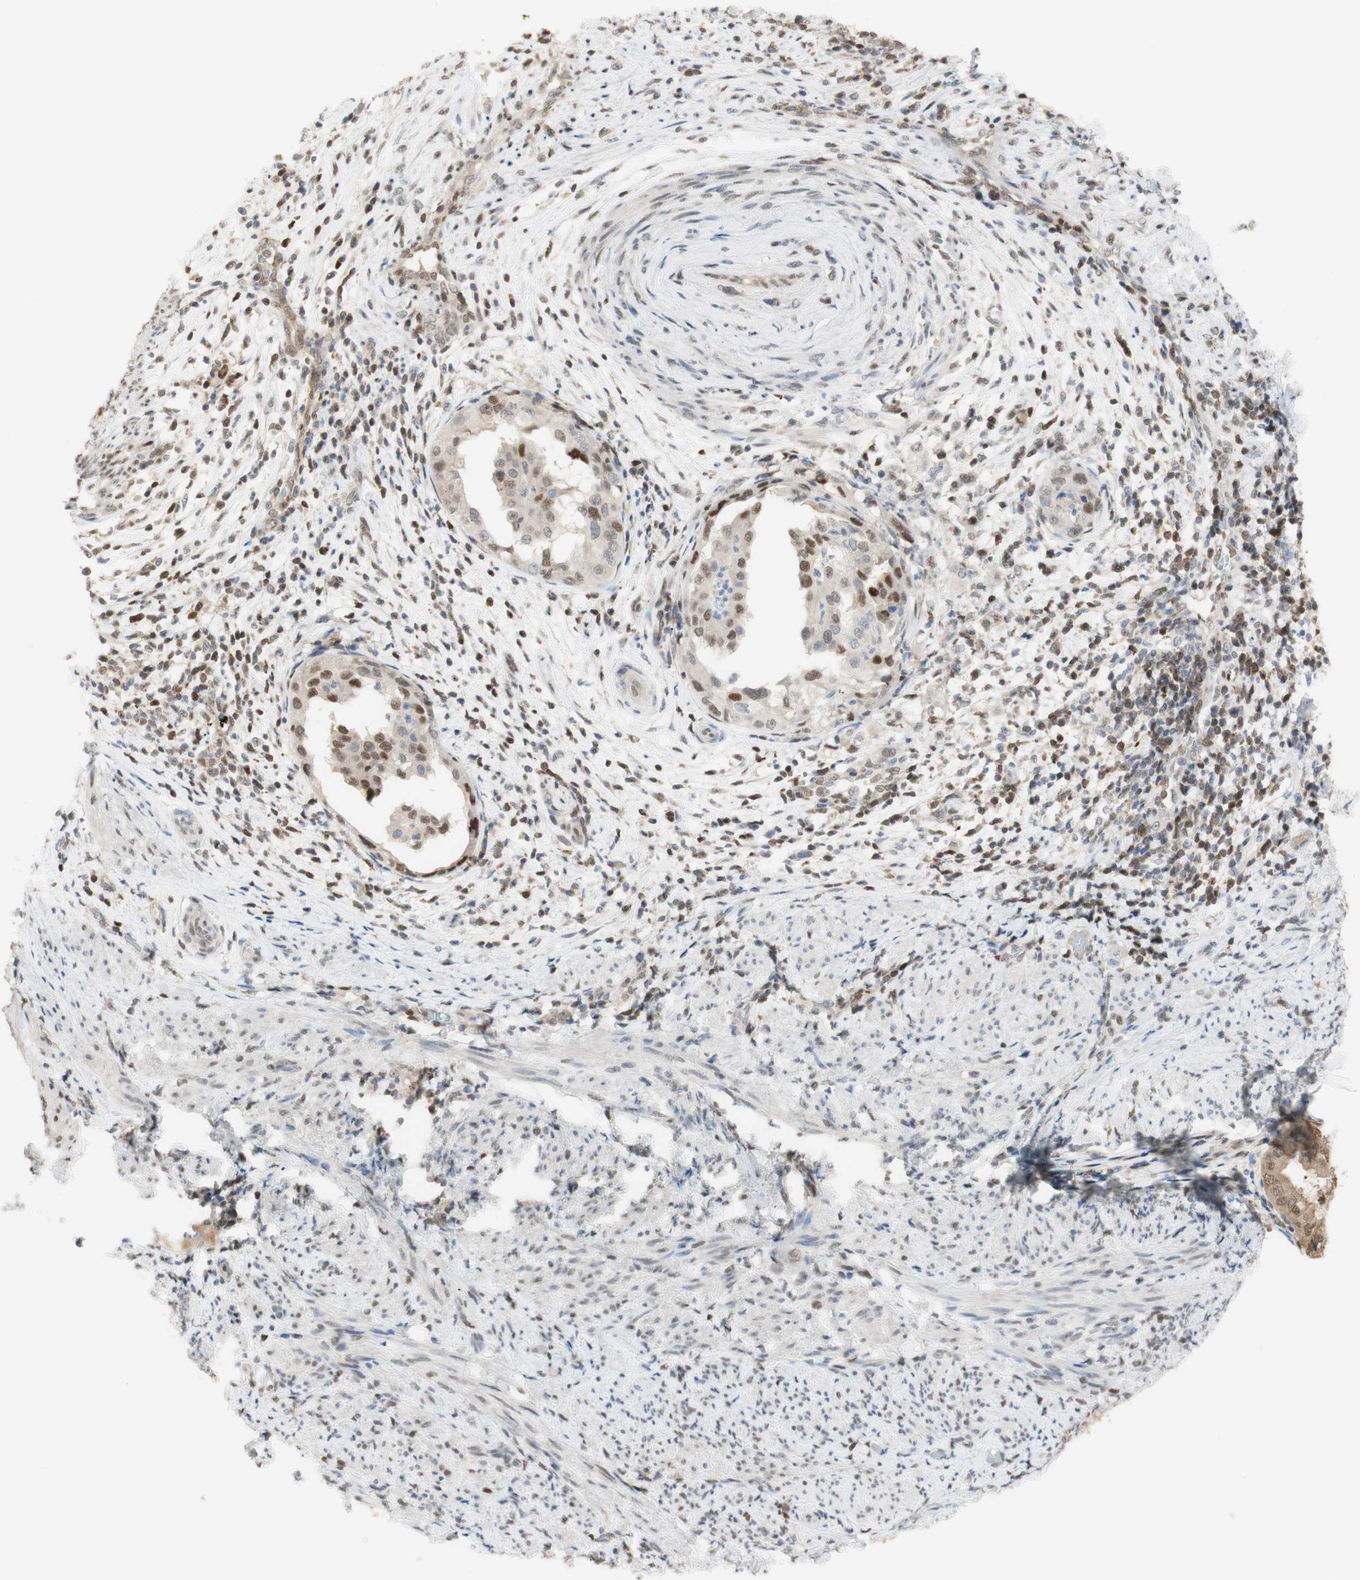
{"staining": {"intensity": "moderate", "quantity": ">75%", "location": "nuclear"}, "tissue": "endometrial cancer", "cell_type": "Tumor cells", "image_type": "cancer", "snomed": [{"axis": "morphology", "description": "Adenocarcinoma, NOS"}, {"axis": "topography", "description": "Endometrium"}], "caption": "This micrograph shows immunohistochemistry staining of human endometrial cancer, with medium moderate nuclear positivity in approximately >75% of tumor cells.", "gene": "NAP1L4", "patient": {"sex": "female", "age": 85}}